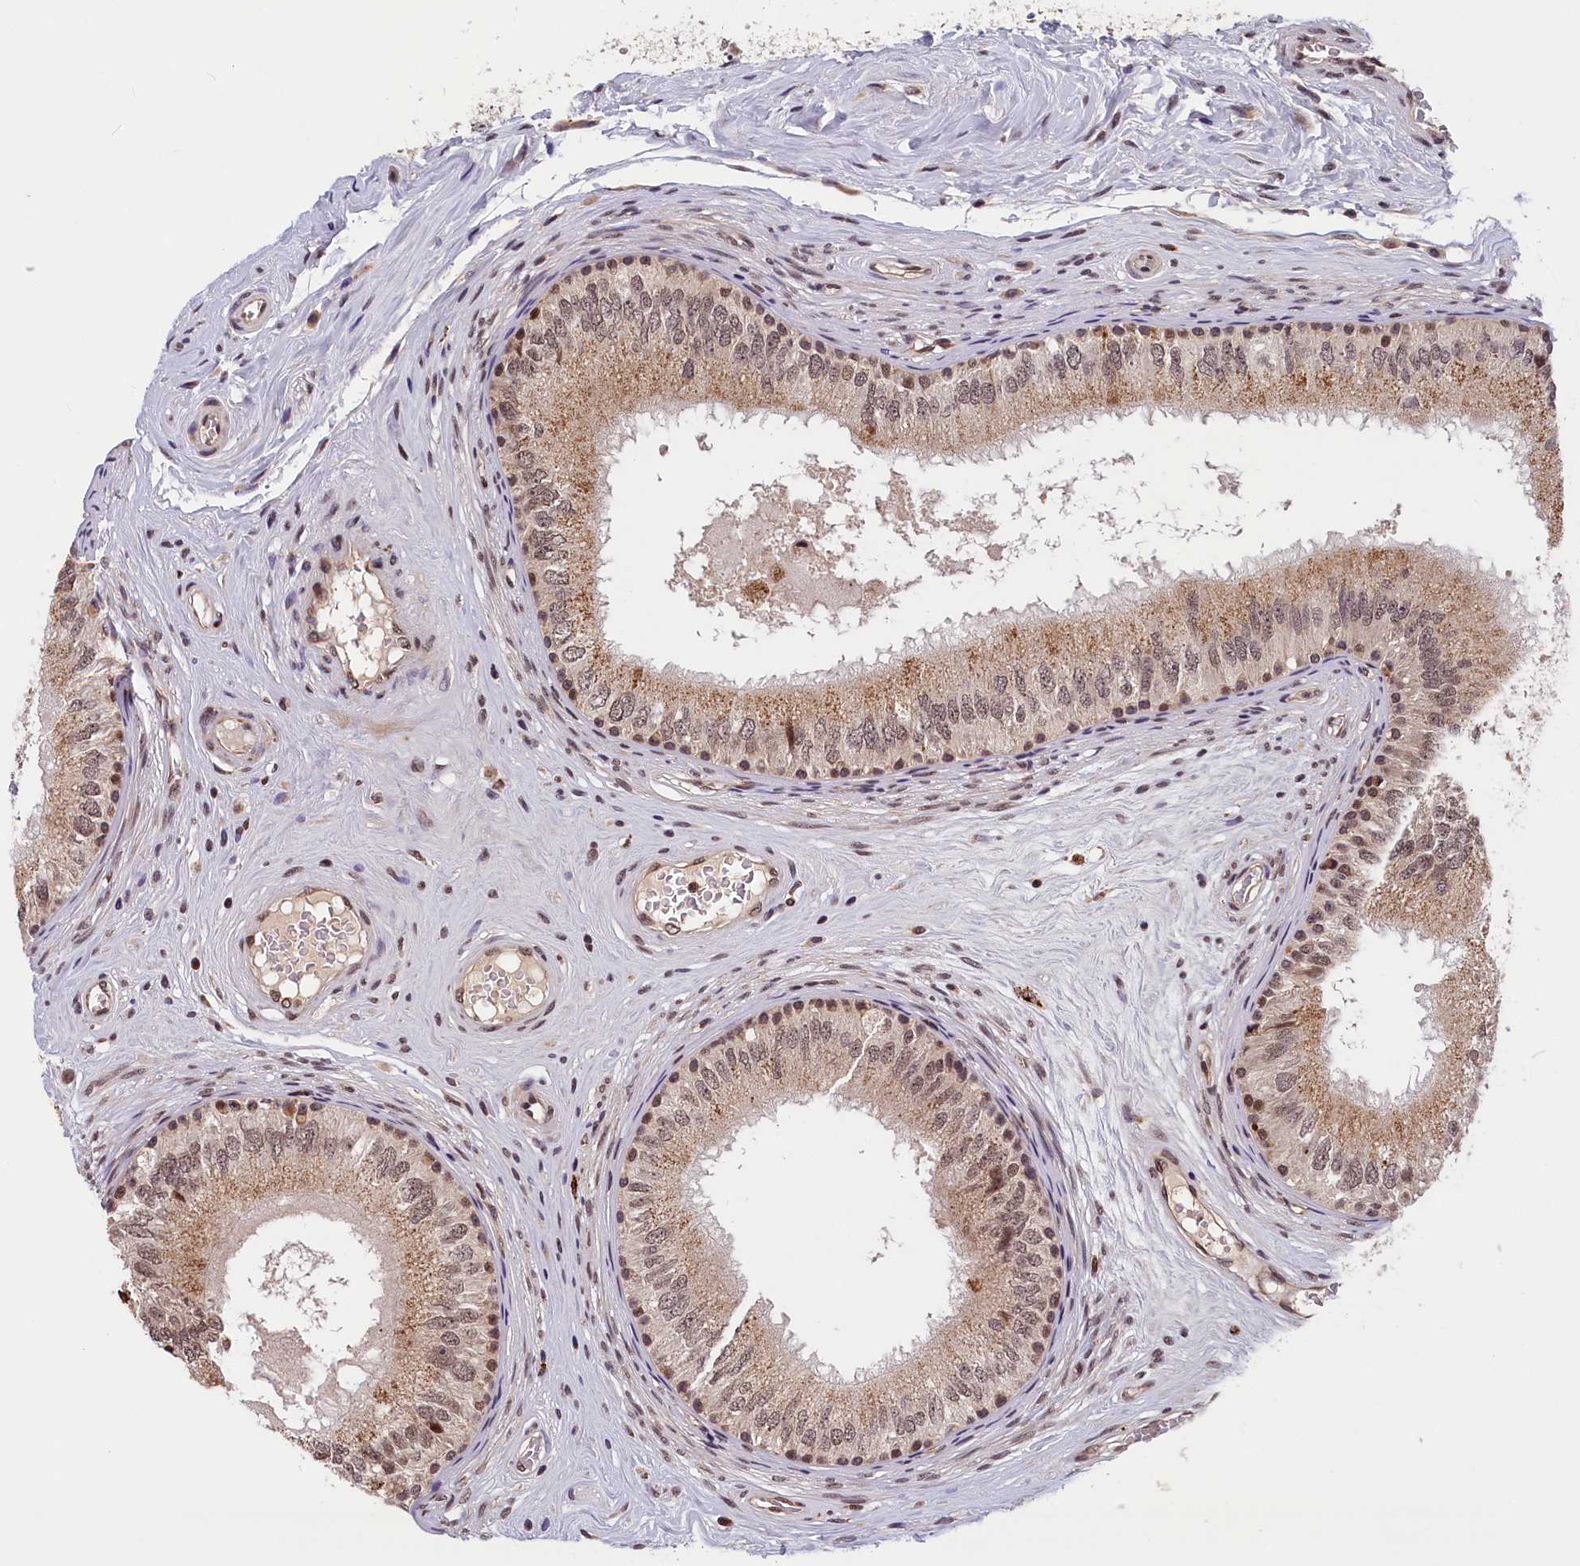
{"staining": {"intensity": "moderate", "quantity": "25%-75%", "location": "cytoplasmic/membranous,nuclear"}, "tissue": "epididymis", "cell_type": "Glandular cells", "image_type": "normal", "snomed": [{"axis": "morphology", "description": "Normal tissue, NOS"}, {"axis": "topography", "description": "Epididymis"}], "caption": "The image exhibits immunohistochemical staining of normal epididymis. There is moderate cytoplasmic/membranous,nuclear expression is appreciated in about 25%-75% of glandular cells.", "gene": "KCNK6", "patient": {"sex": "male", "age": 33}}